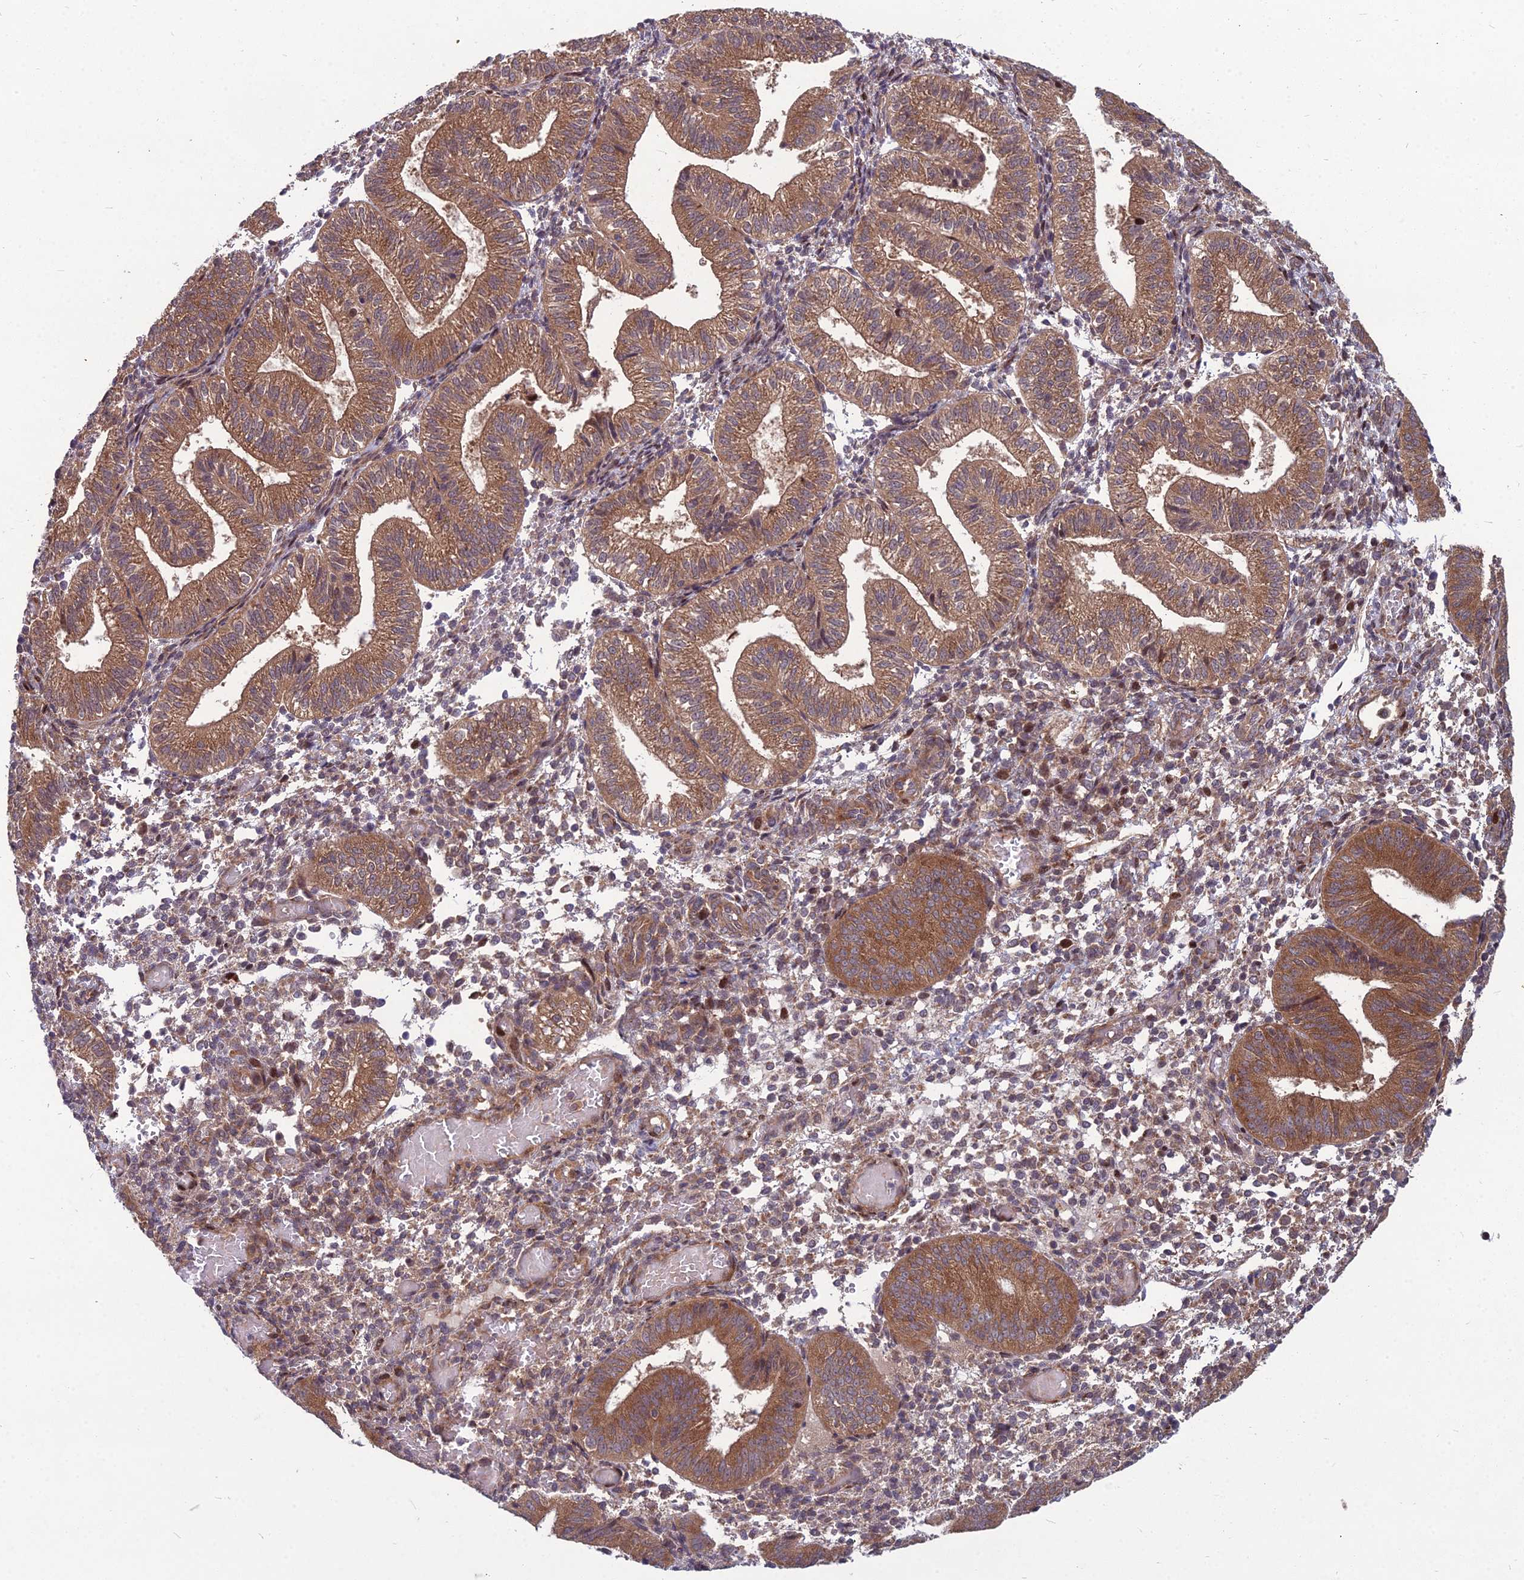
{"staining": {"intensity": "moderate", "quantity": ">75%", "location": "cytoplasmic/membranous"}, "tissue": "endometrium", "cell_type": "Cells in endometrial stroma", "image_type": "normal", "snomed": [{"axis": "morphology", "description": "Normal tissue, NOS"}, {"axis": "topography", "description": "Endometrium"}], "caption": "Moderate cytoplasmic/membranous positivity is present in about >75% of cells in endometrial stroma in unremarkable endometrium.", "gene": "MFSD8", "patient": {"sex": "female", "age": 34}}